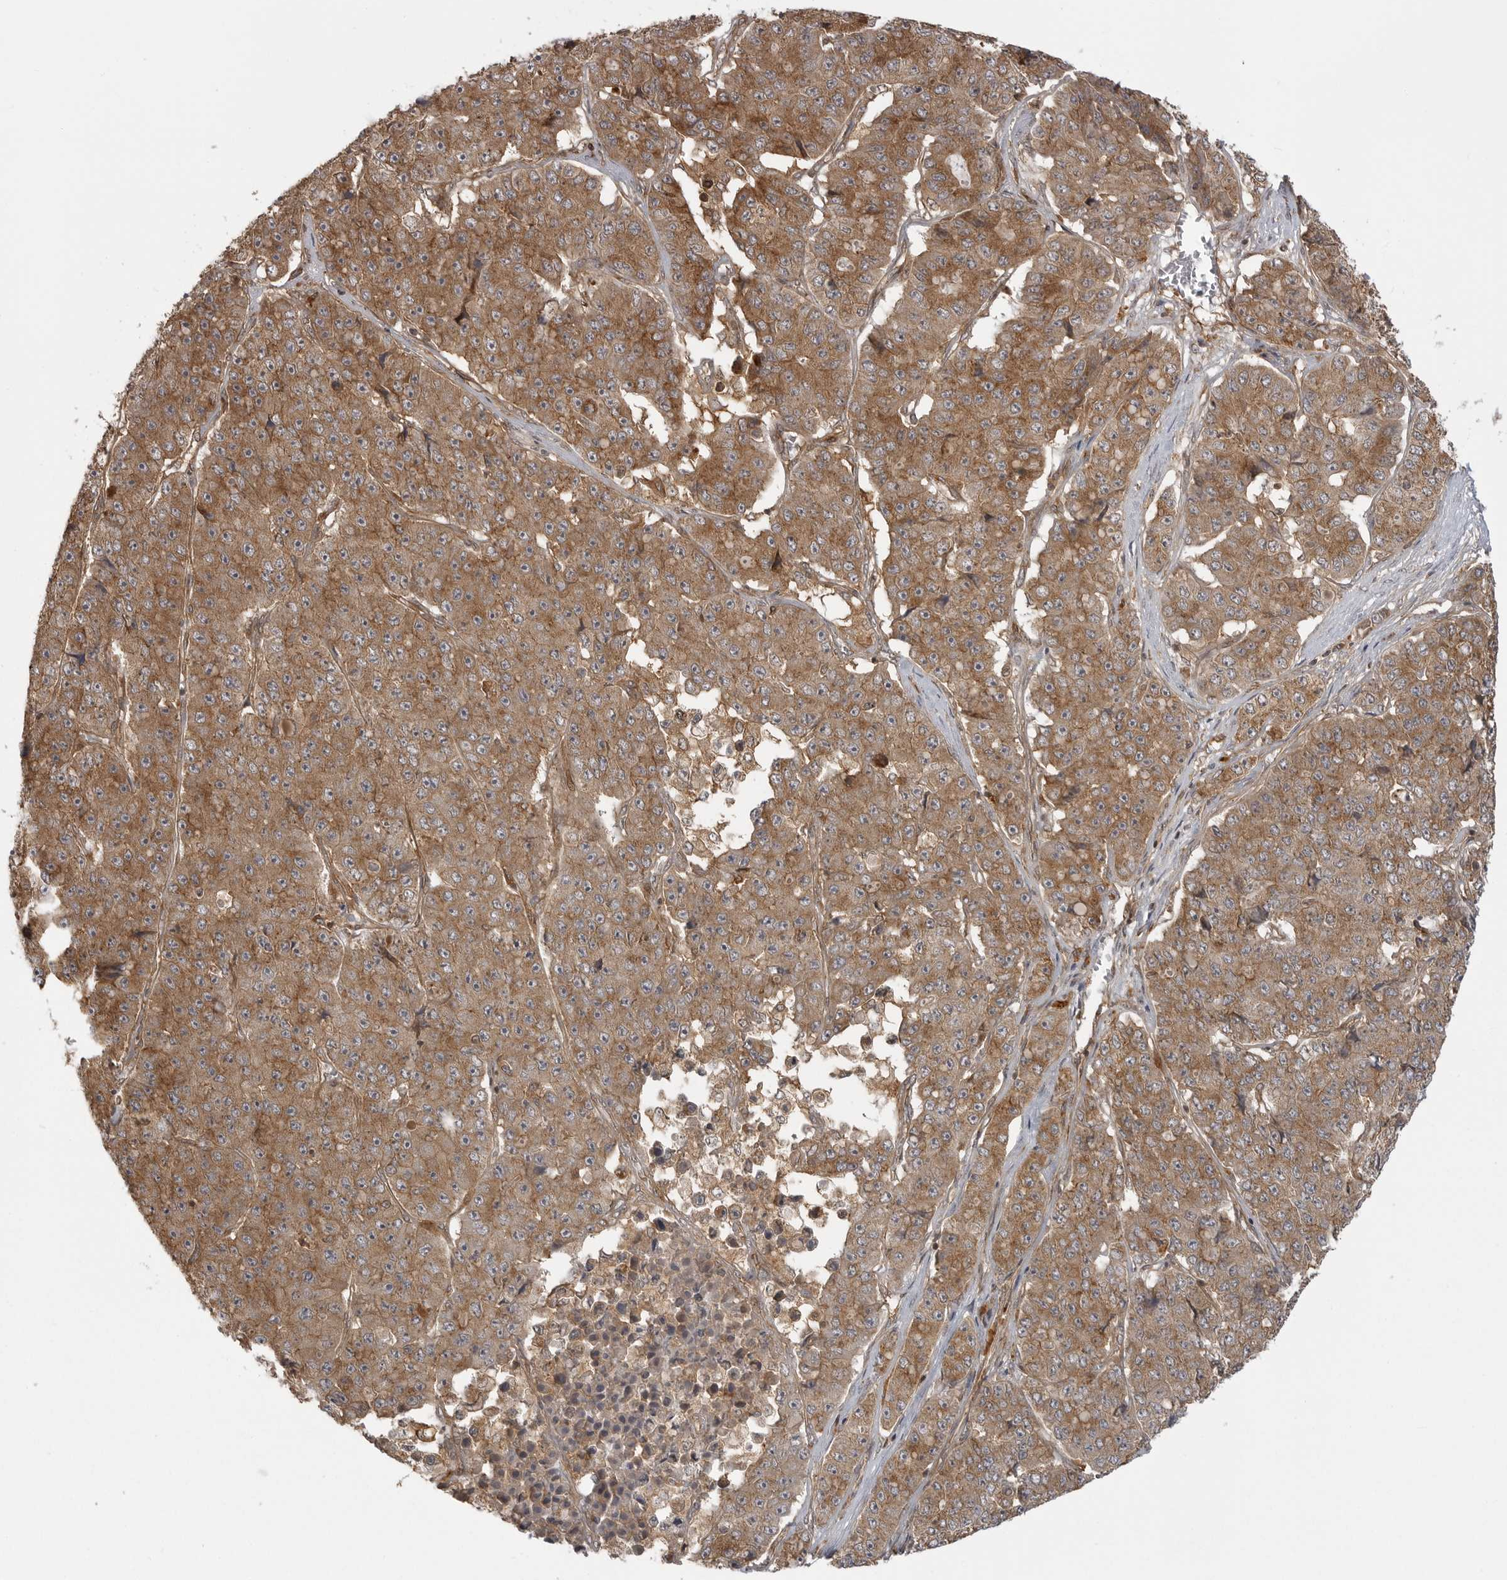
{"staining": {"intensity": "moderate", "quantity": ">75%", "location": "cytoplasmic/membranous"}, "tissue": "pancreatic cancer", "cell_type": "Tumor cells", "image_type": "cancer", "snomed": [{"axis": "morphology", "description": "Adenocarcinoma, NOS"}, {"axis": "topography", "description": "Pancreas"}], "caption": "Brown immunohistochemical staining in human adenocarcinoma (pancreatic) displays moderate cytoplasmic/membranous positivity in about >75% of tumor cells. (brown staining indicates protein expression, while blue staining denotes nuclei).", "gene": "FAT3", "patient": {"sex": "male", "age": 50}}